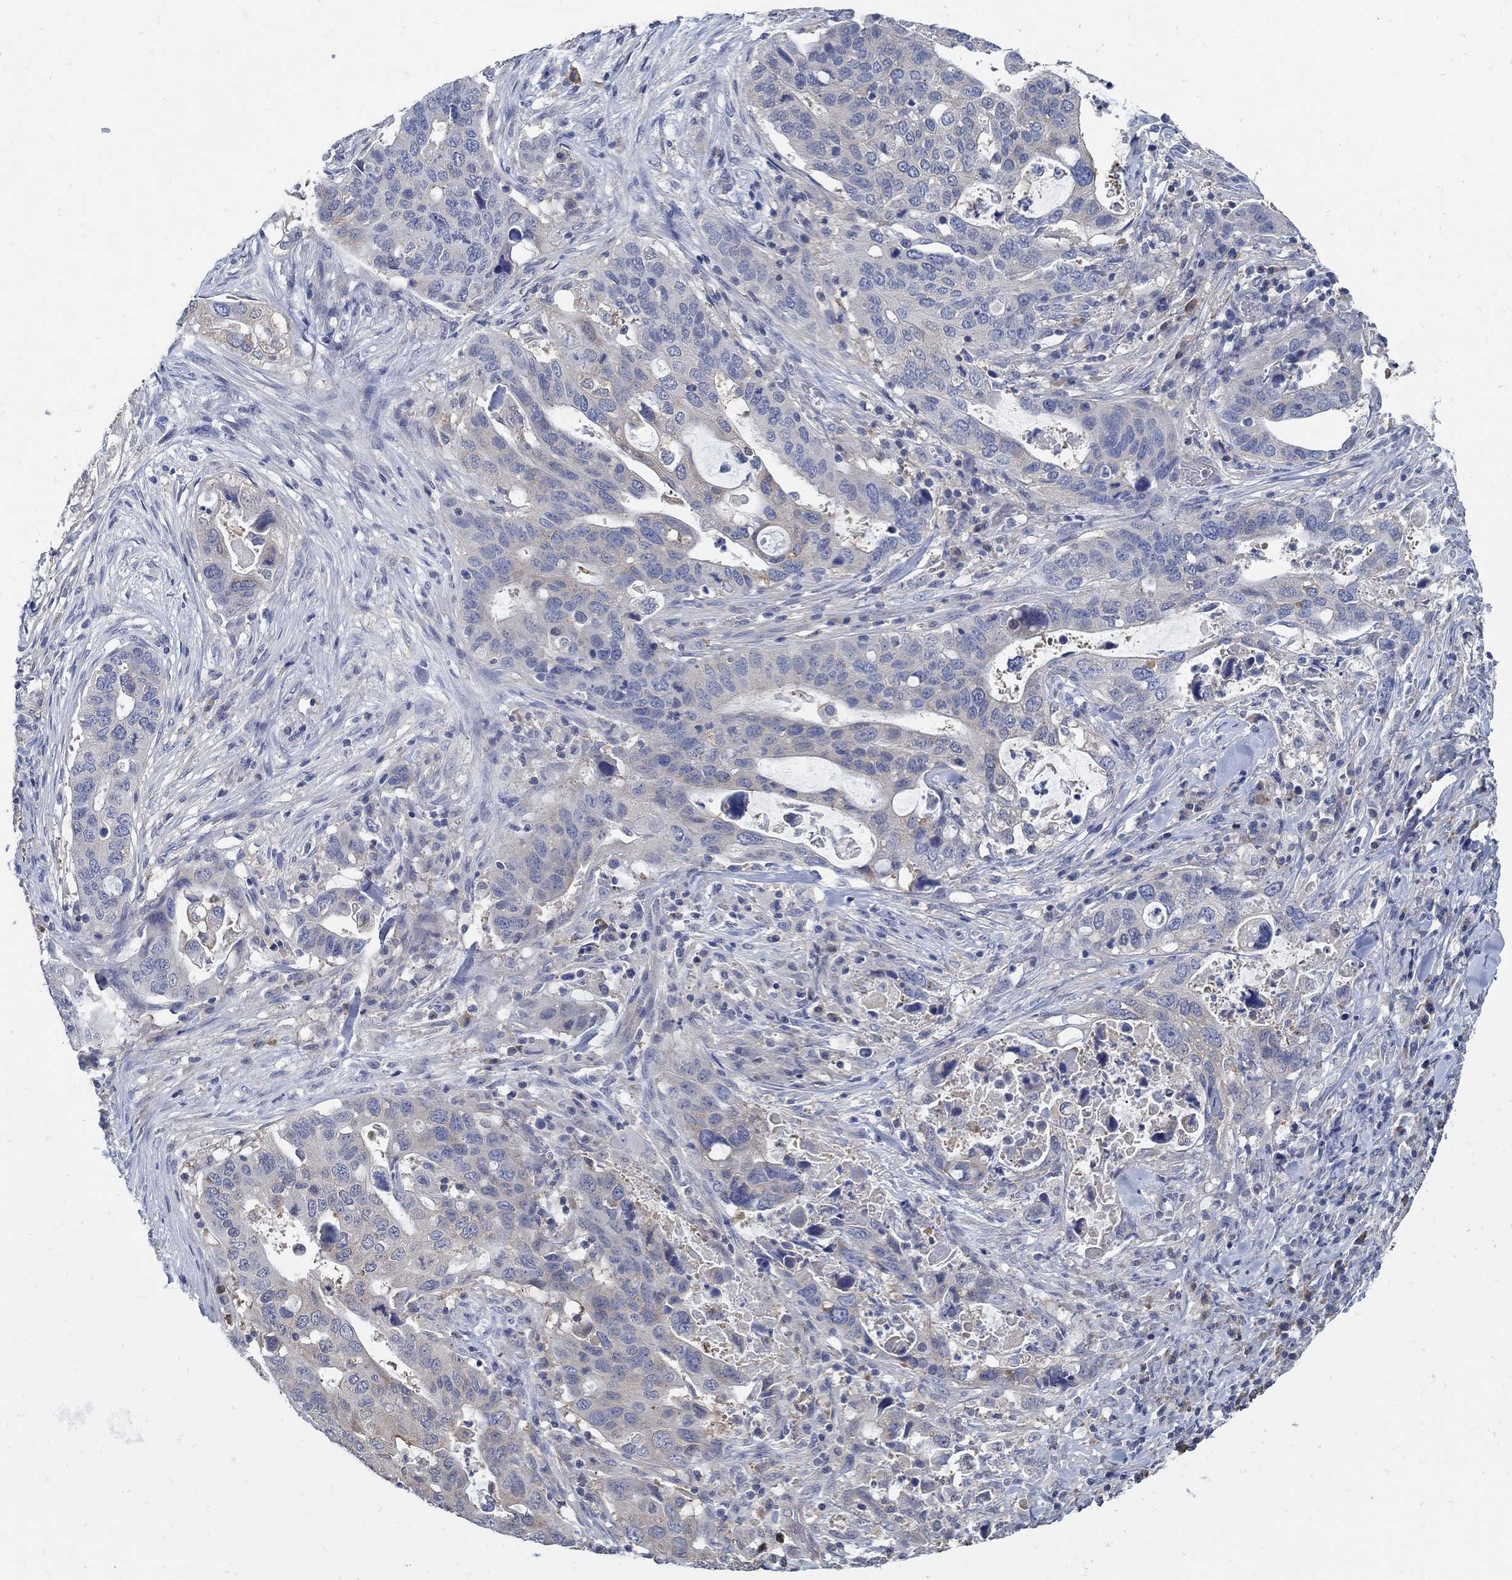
{"staining": {"intensity": "moderate", "quantity": "<25%", "location": "cytoplasmic/membranous"}, "tissue": "stomach cancer", "cell_type": "Tumor cells", "image_type": "cancer", "snomed": [{"axis": "morphology", "description": "Adenocarcinoma, NOS"}, {"axis": "topography", "description": "Stomach"}], "caption": "An image of human stomach cancer (adenocarcinoma) stained for a protein displays moderate cytoplasmic/membranous brown staining in tumor cells.", "gene": "PCDH11X", "patient": {"sex": "male", "age": 54}}